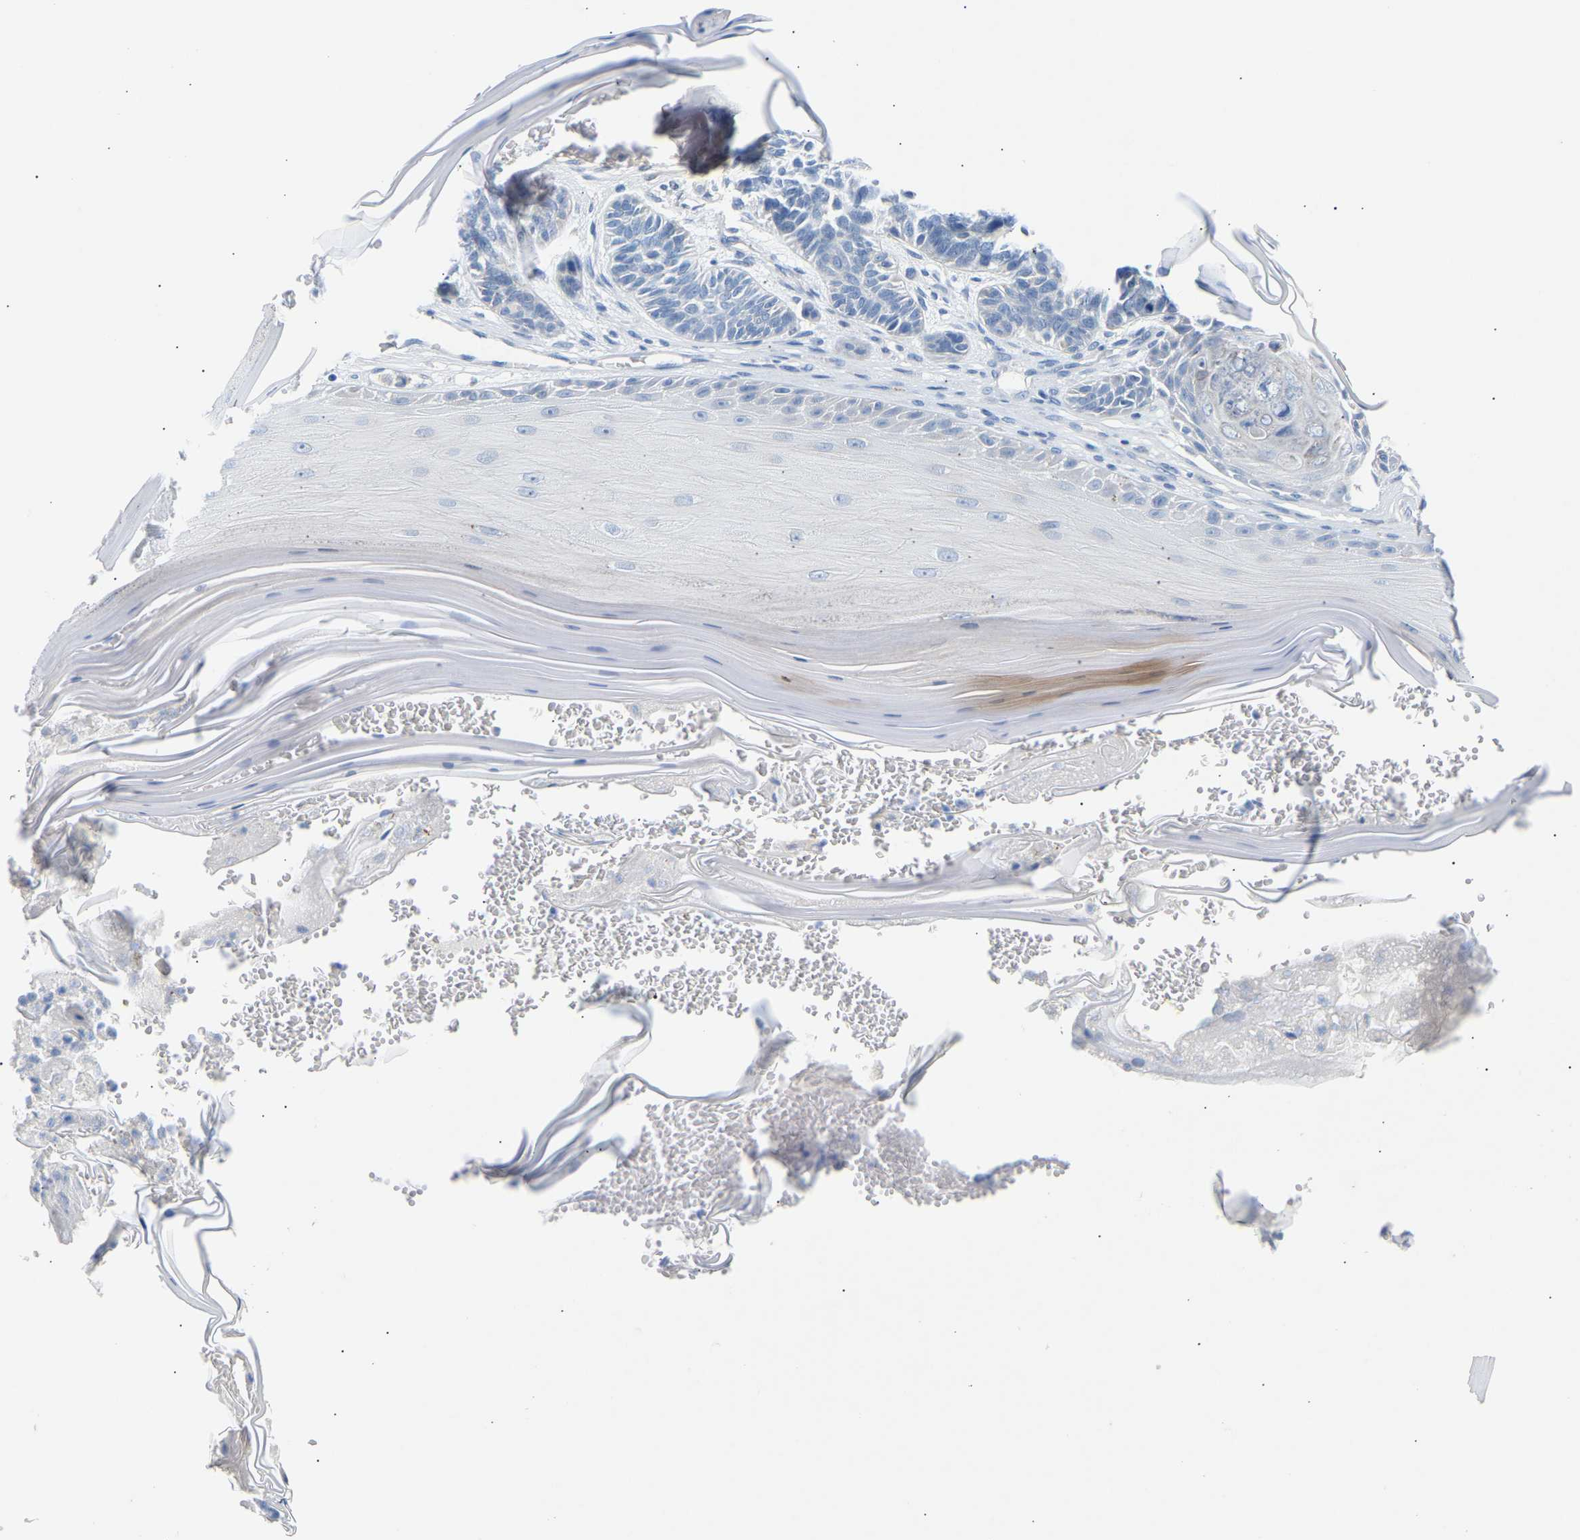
{"staining": {"intensity": "negative", "quantity": "none", "location": "none"}, "tissue": "skin cancer", "cell_type": "Tumor cells", "image_type": "cancer", "snomed": [{"axis": "morphology", "description": "Basal cell carcinoma"}, {"axis": "topography", "description": "Skin"}], "caption": "Immunohistochemistry (IHC) image of basal cell carcinoma (skin) stained for a protein (brown), which shows no positivity in tumor cells.", "gene": "PEX1", "patient": {"sex": "male", "age": 55}}